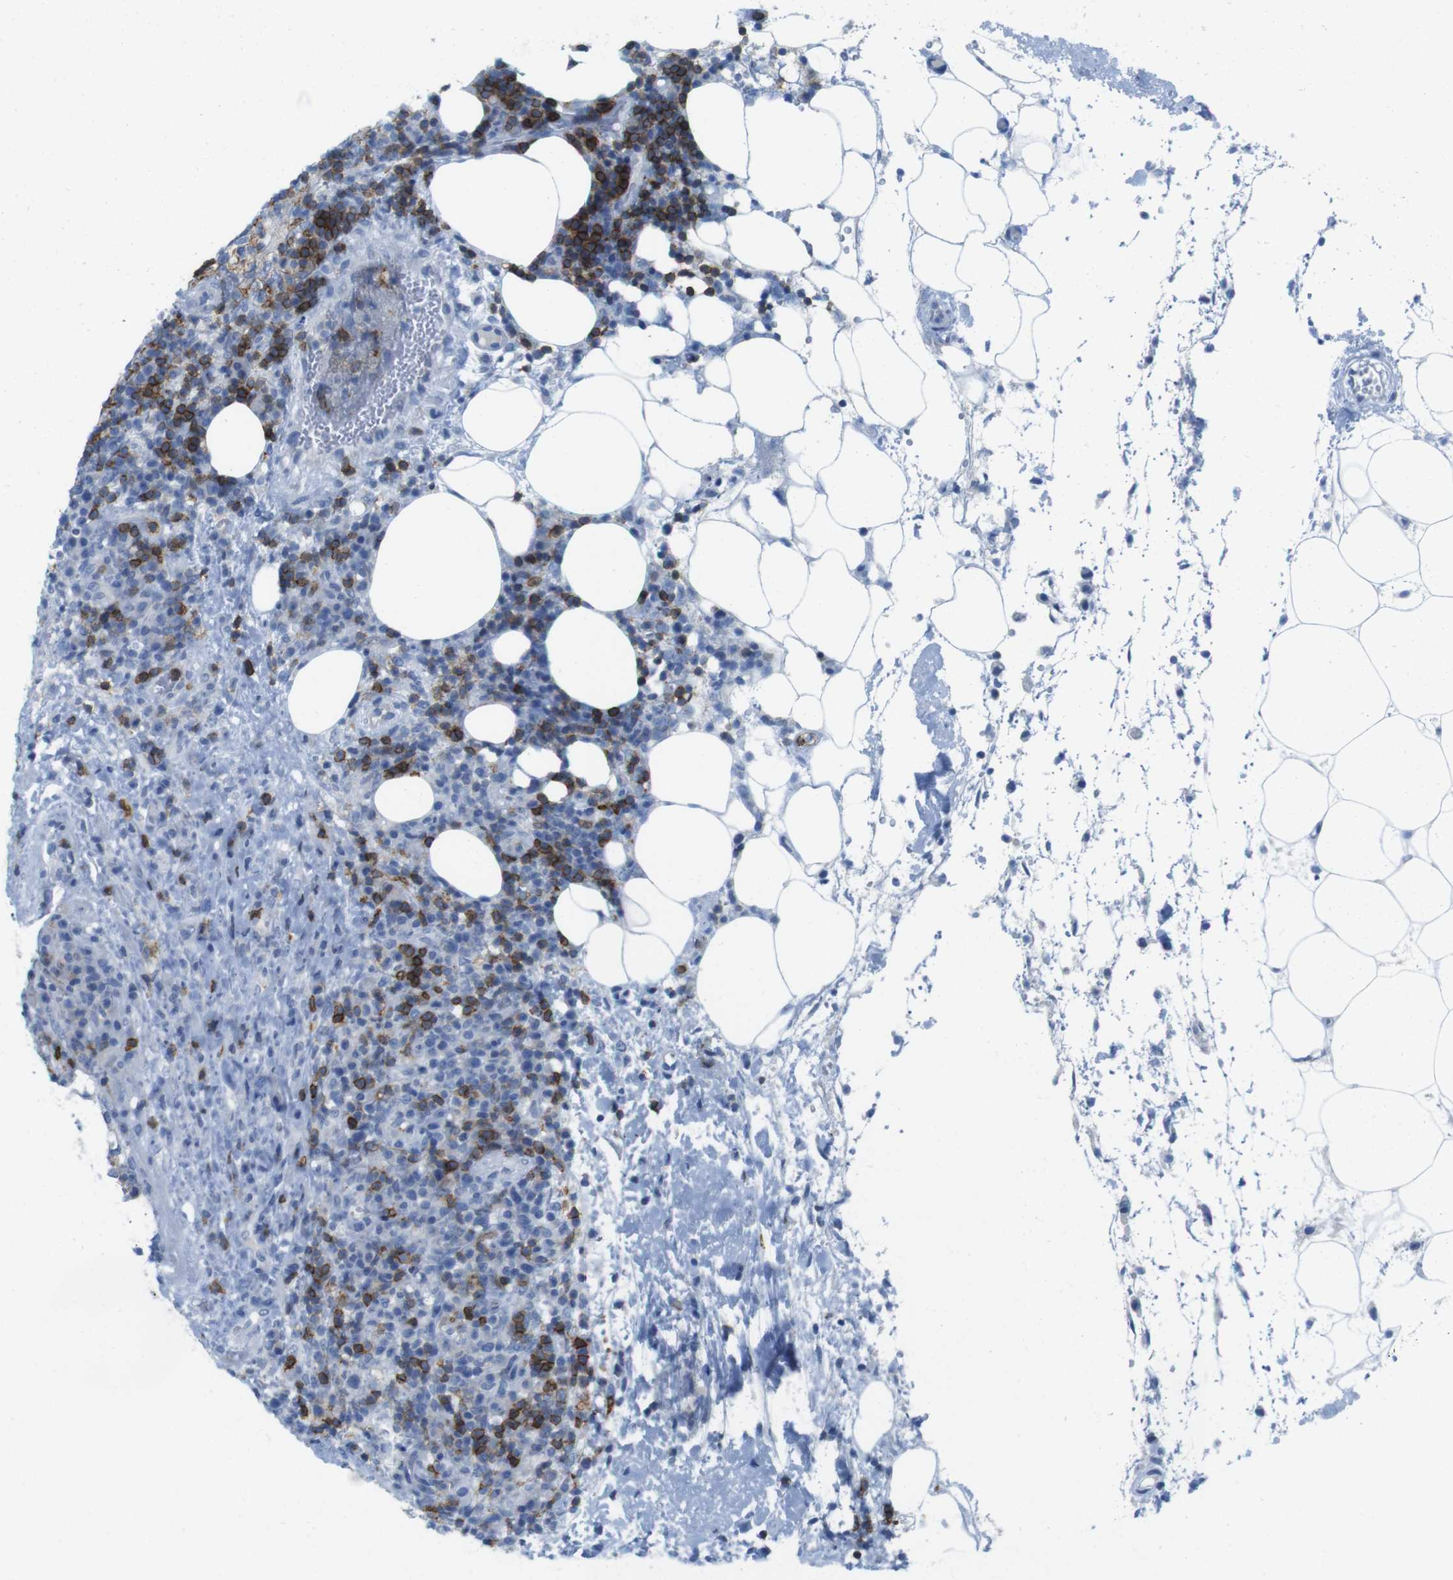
{"staining": {"intensity": "moderate", "quantity": "<25%", "location": "cytoplasmic/membranous"}, "tissue": "lymphoma", "cell_type": "Tumor cells", "image_type": "cancer", "snomed": [{"axis": "morphology", "description": "Malignant lymphoma, non-Hodgkin's type, High grade"}, {"axis": "topography", "description": "Lymph node"}], "caption": "This is an image of immunohistochemistry (IHC) staining of lymphoma, which shows moderate expression in the cytoplasmic/membranous of tumor cells.", "gene": "CD5", "patient": {"sex": "female", "age": 76}}